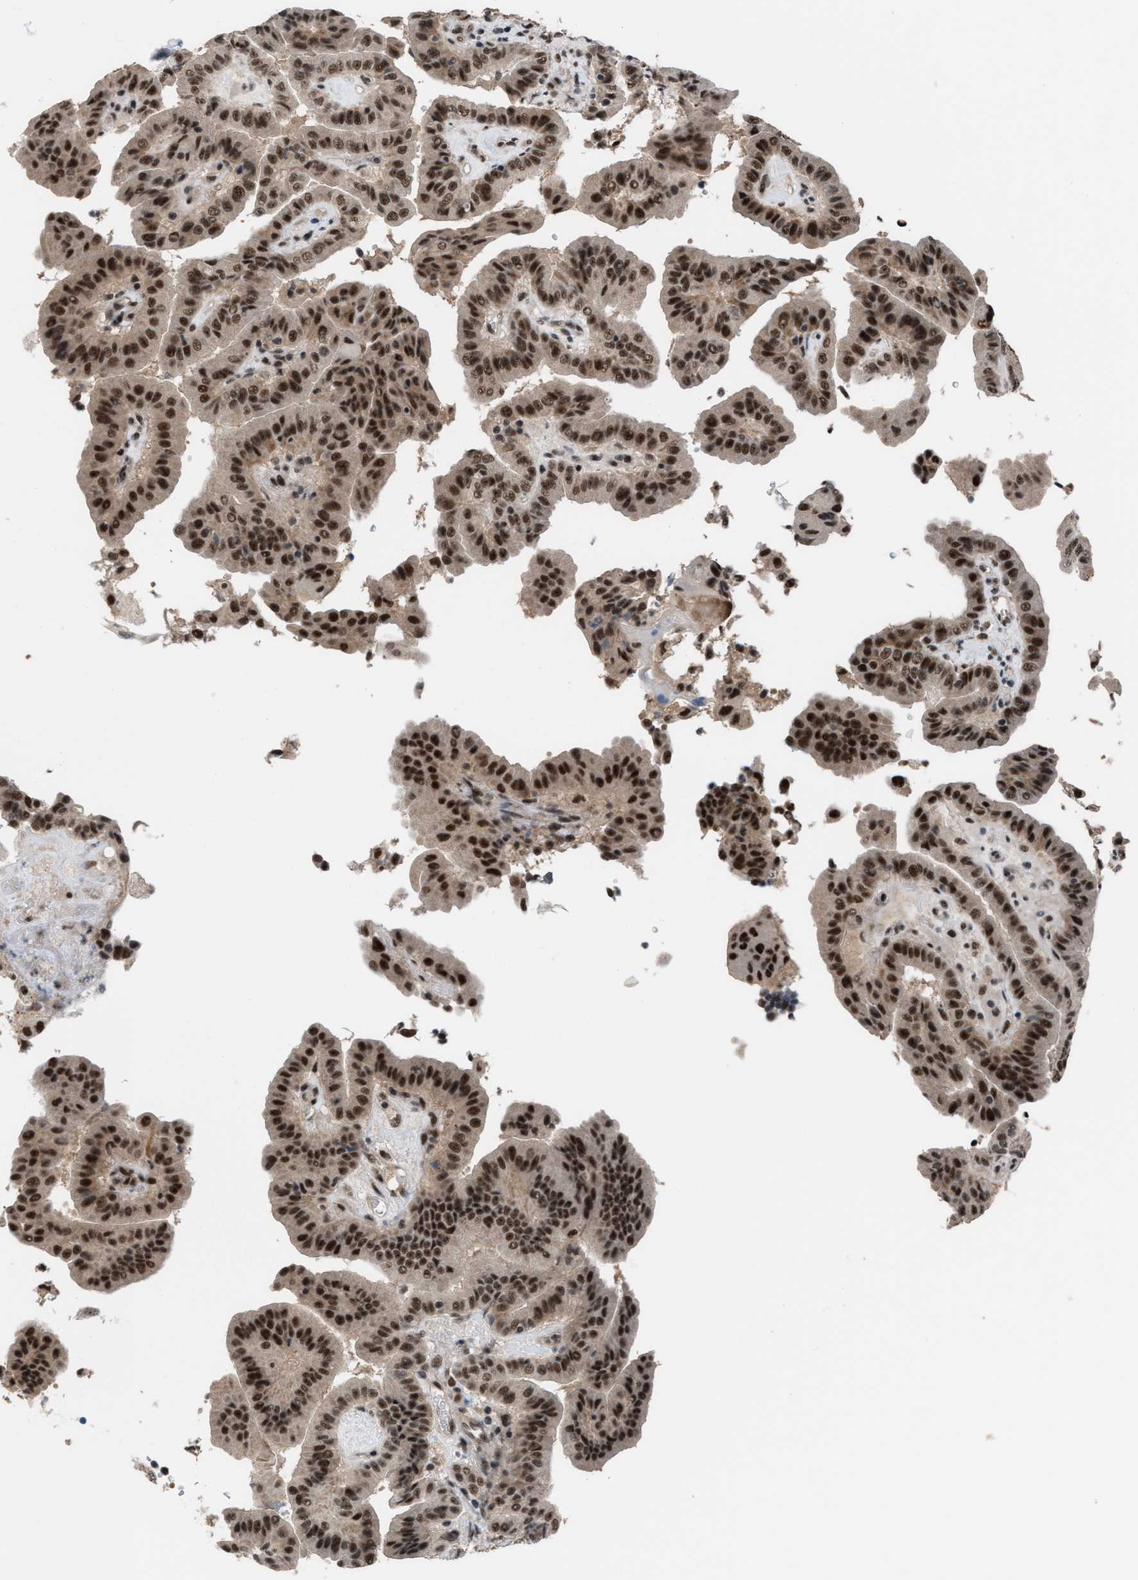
{"staining": {"intensity": "strong", "quantity": ">75%", "location": "nuclear"}, "tissue": "thyroid cancer", "cell_type": "Tumor cells", "image_type": "cancer", "snomed": [{"axis": "morphology", "description": "Papillary adenocarcinoma, NOS"}, {"axis": "topography", "description": "Thyroid gland"}], "caption": "Protein expression analysis of human thyroid papillary adenocarcinoma reveals strong nuclear positivity in approximately >75% of tumor cells.", "gene": "PRPF4", "patient": {"sex": "male", "age": 33}}